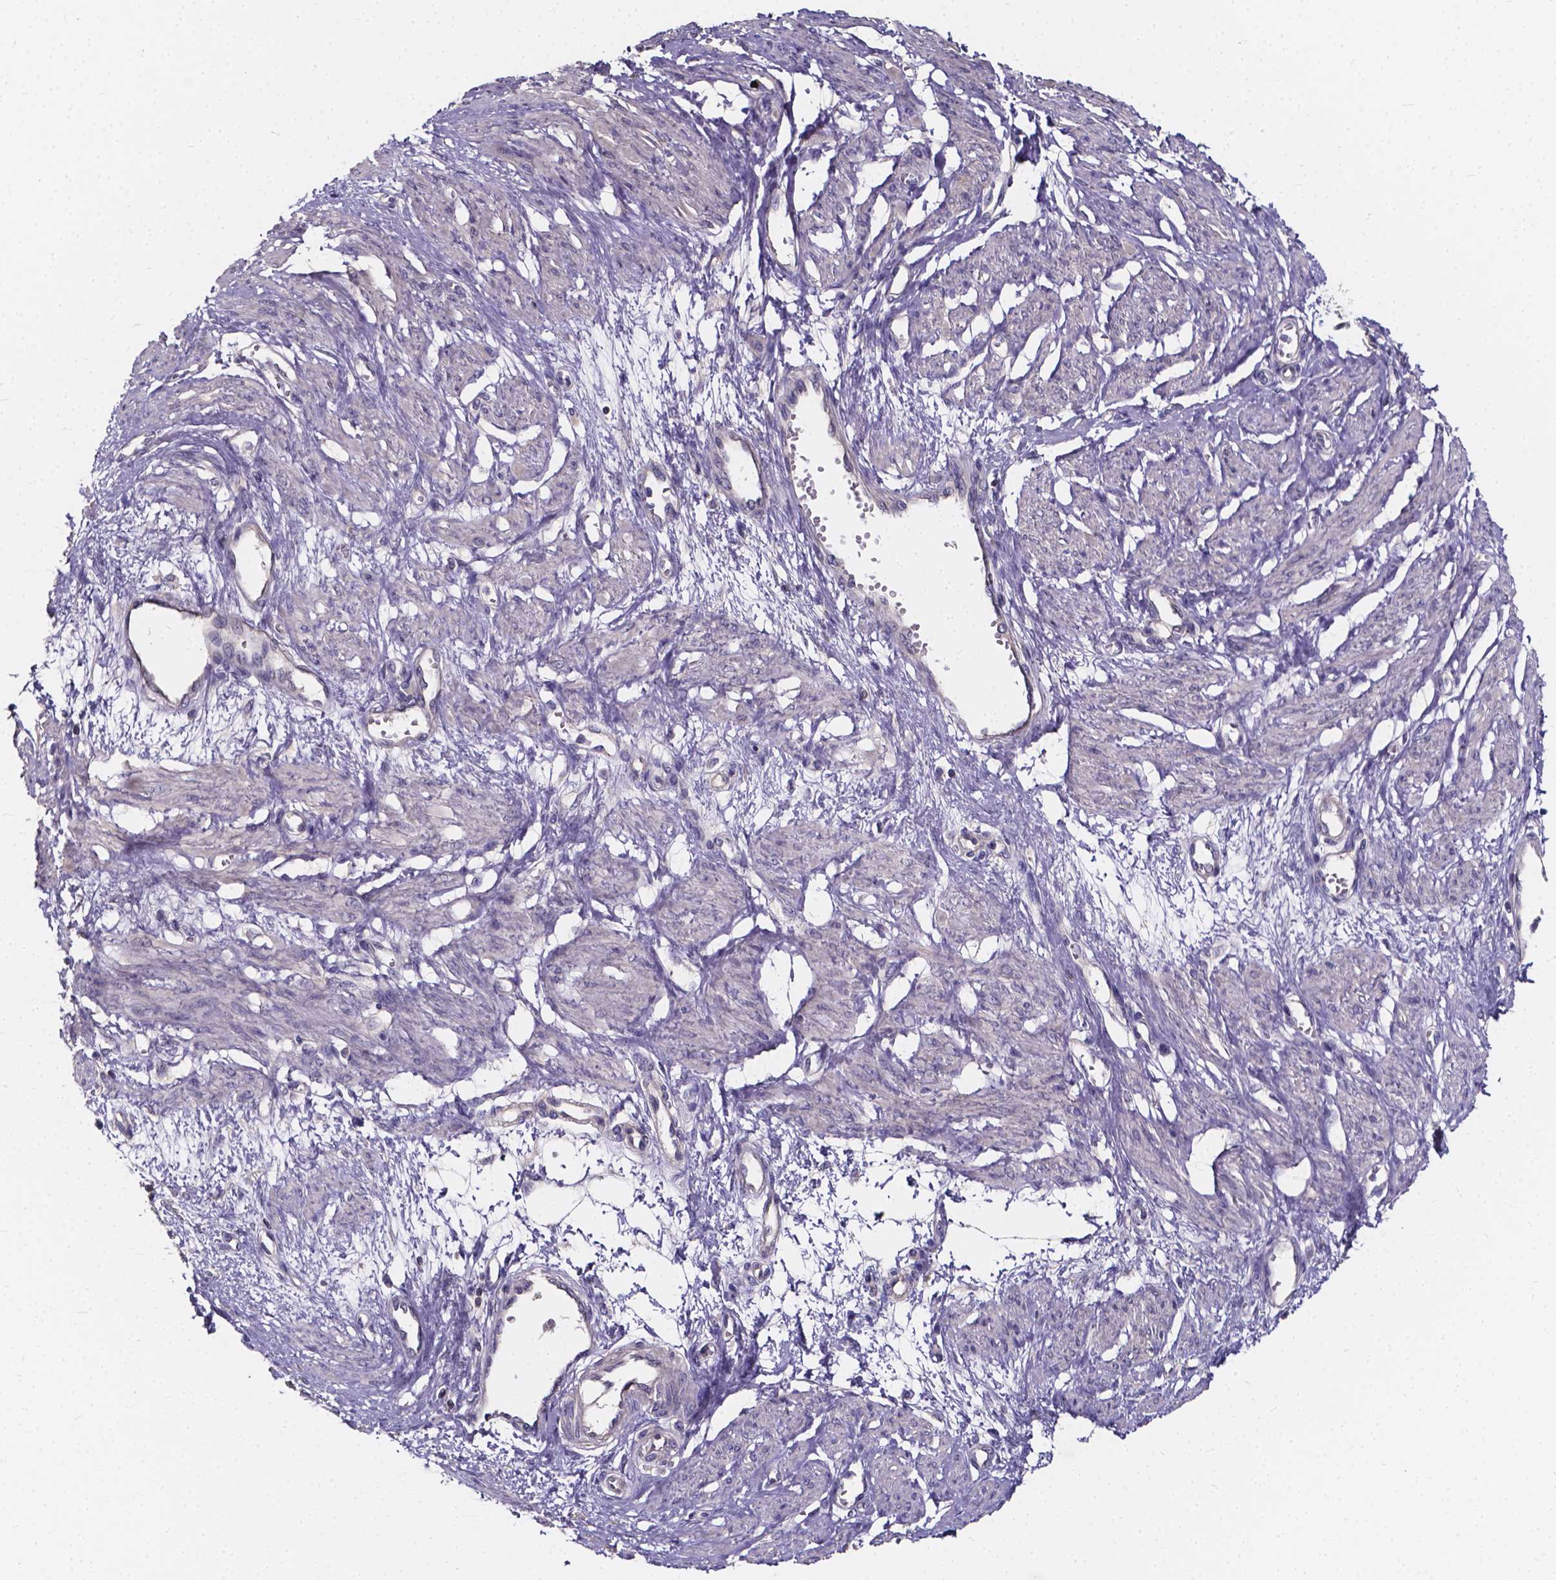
{"staining": {"intensity": "negative", "quantity": "none", "location": "none"}, "tissue": "smooth muscle", "cell_type": "Smooth muscle cells", "image_type": "normal", "snomed": [{"axis": "morphology", "description": "Normal tissue, NOS"}, {"axis": "topography", "description": "Smooth muscle"}, {"axis": "topography", "description": "Uterus"}], "caption": "Immunohistochemistry (IHC) micrograph of benign smooth muscle: human smooth muscle stained with DAB (3,3'-diaminobenzidine) demonstrates no significant protein expression in smooth muscle cells.", "gene": "THEMIS", "patient": {"sex": "female", "age": 39}}